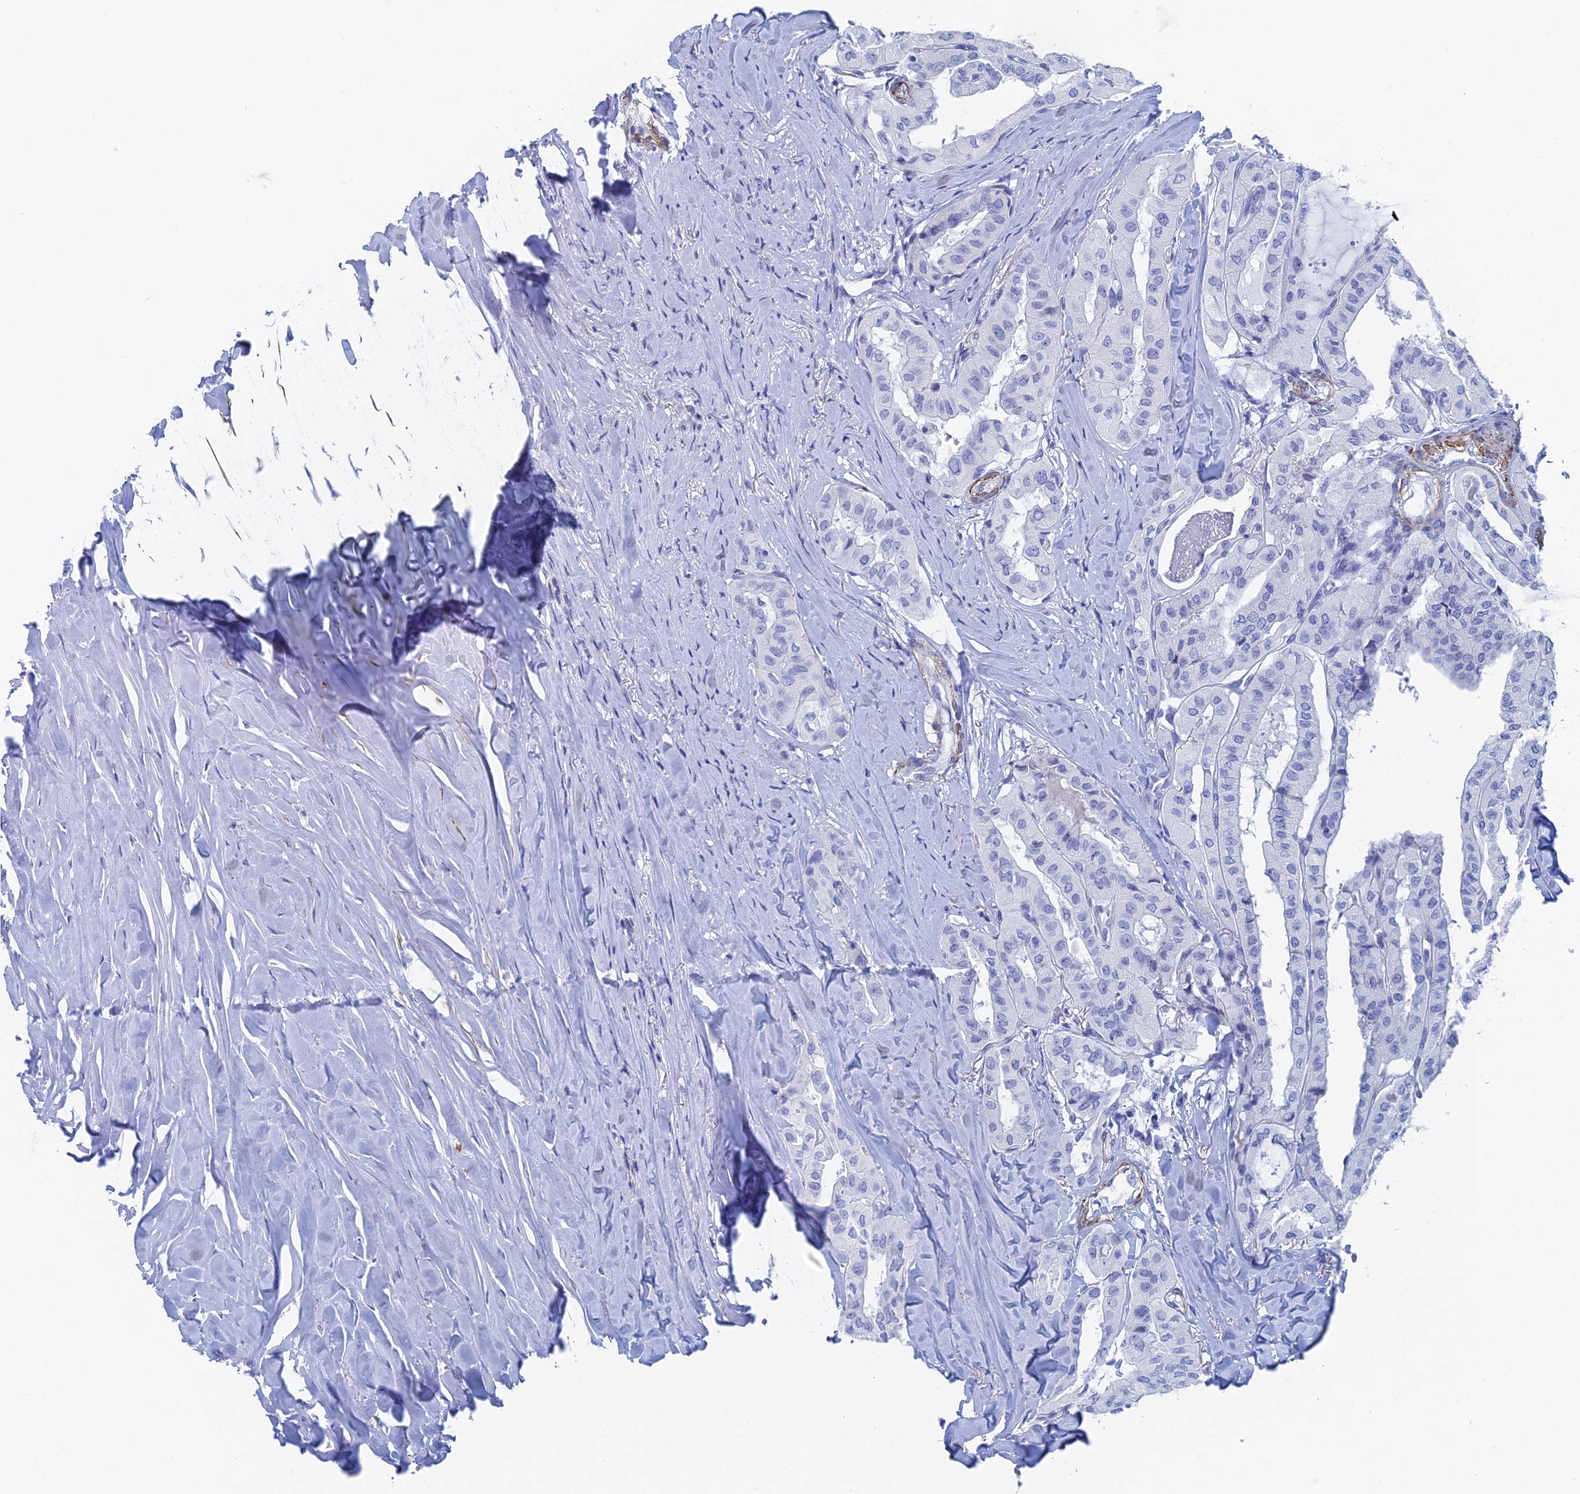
{"staining": {"intensity": "negative", "quantity": "none", "location": "none"}, "tissue": "thyroid cancer", "cell_type": "Tumor cells", "image_type": "cancer", "snomed": [{"axis": "morphology", "description": "Papillary adenocarcinoma, NOS"}, {"axis": "topography", "description": "Thyroid gland"}], "caption": "This is an immunohistochemistry histopathology image of thyroid cancer. There is no expression in tumor cells.", "gene": "KCNK18", "patient": {"sex": "female", "age": 59}}